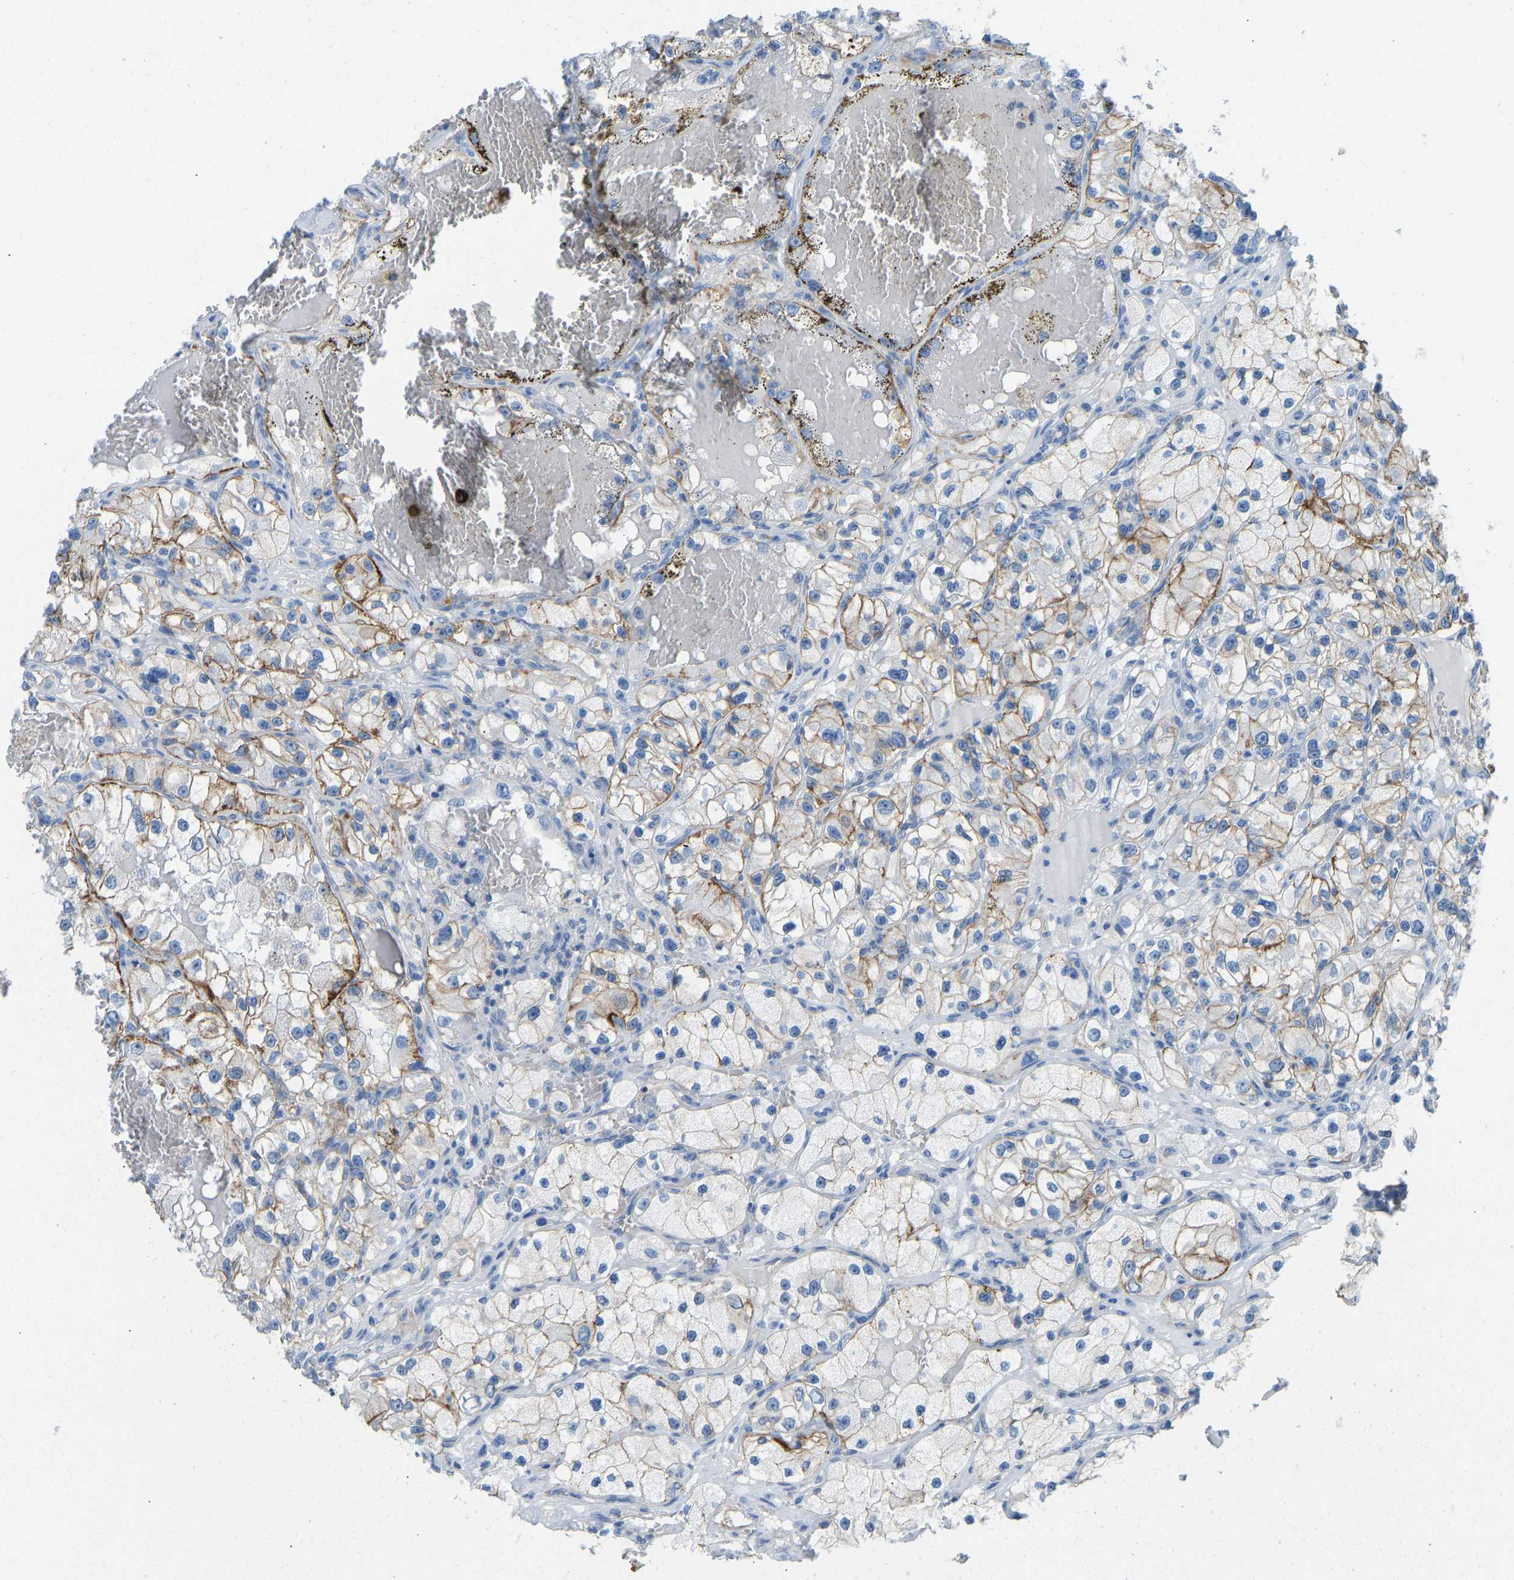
{"staining": {"intensity": "moderate", "quantity": "25%-75%", "location": "cytoplasmic/membranous"}, "tissue": "renal cancer", "cell_type": "Tumor cells", "image_type": "cancer", "snomed": [{"axis": "morphology", "description": "Adenocarcinoma, NOS"}, {"axis": "topography", "description": "Kidney"}], "caption": "Immunohistochemistry (IHC) (DAB (3,3'-diaminobenzidine)) staining of human adenocarcinoma (renal) demonstrates moderate cytoplasmic/membranous protein staining in about 25%-75% of tumor cells. (brown staining indicates protein expression, while blue staining denotes nuclei).", "gene": "ATP1A1", "patient": {"sex": "female", "age": 57}}